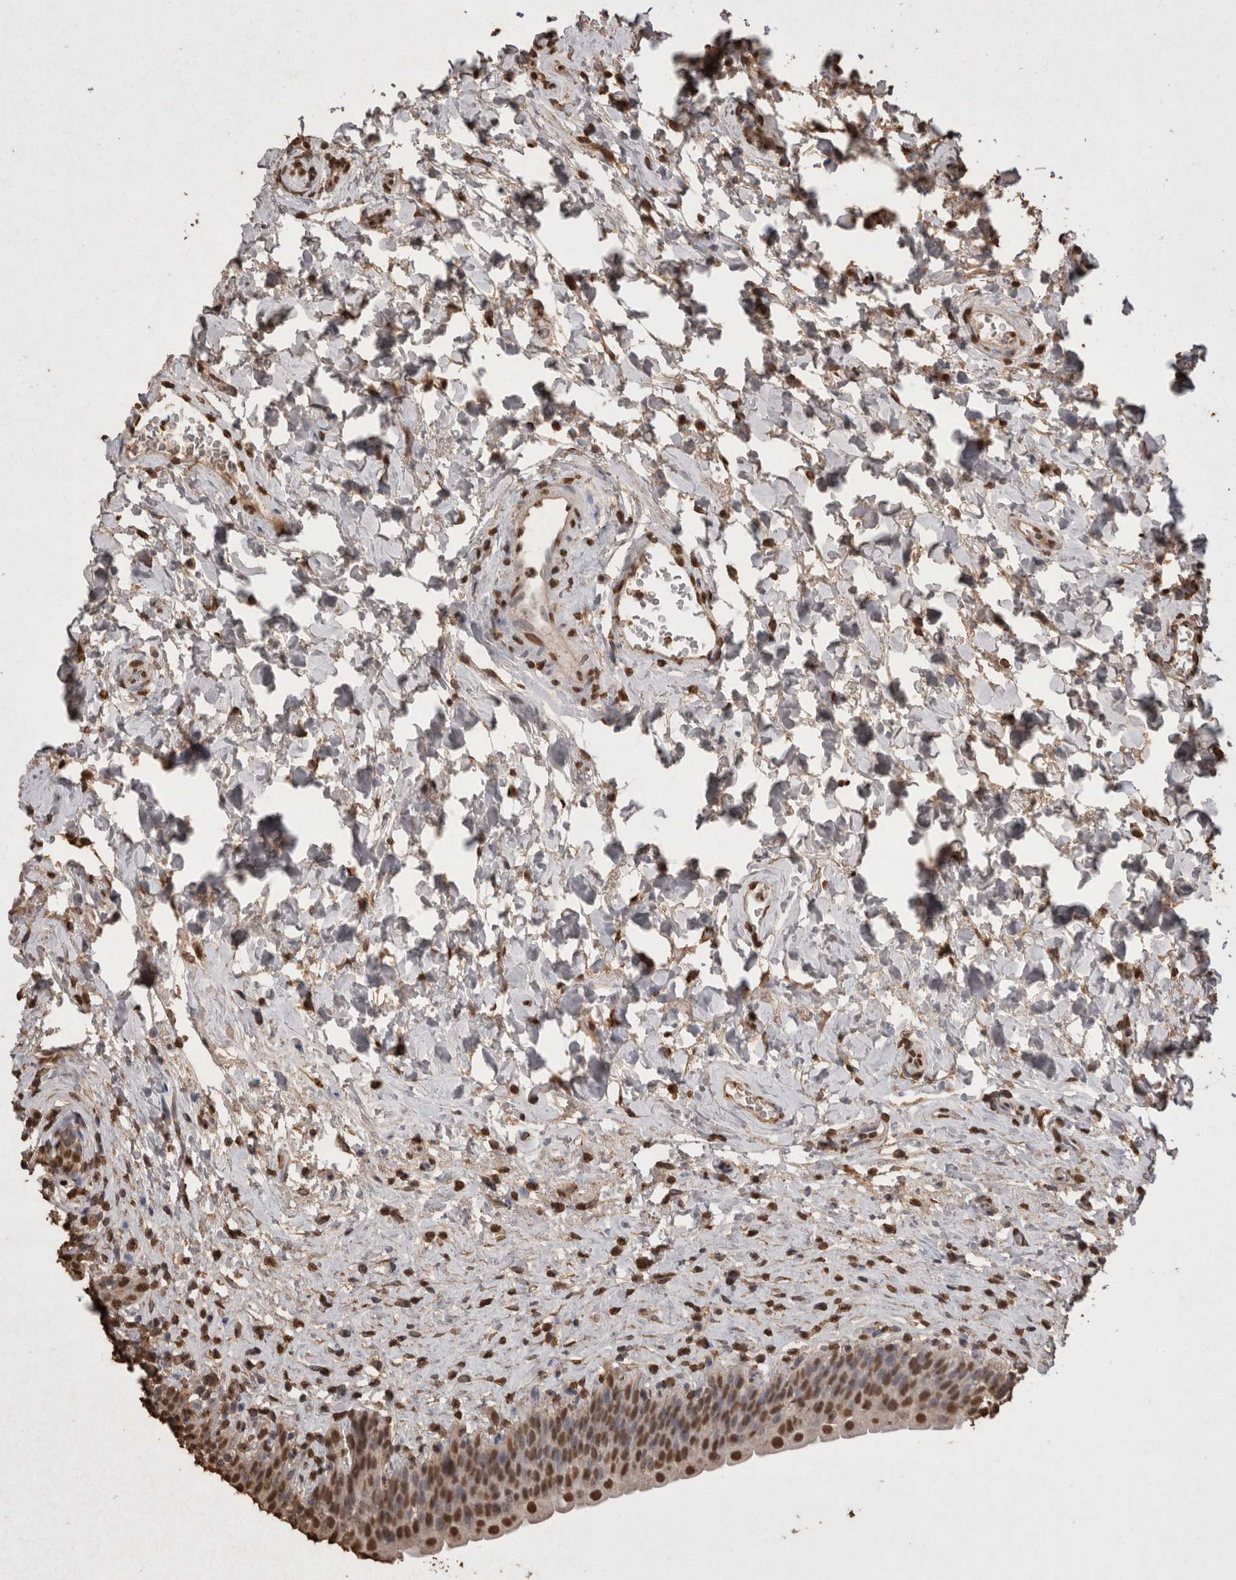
{"staining": {"intensity": "moderate", "quantity": "25%-75%", "location": "nuclear"}, "tissue": "urinary bladder", "cell_type": "Urothelial cells", "image_type": "normal", "snomed": [{"axis": "morphology", "description": "Normal tissue, NOS"}, {"axis": "topography", "description": "Urinary bladder"}], "caption": "Urinary bladder stained for a protein (brown) shows moderate nuclear positive expression in about 25%-75% of urothelial cells.", "gene": "POU5F1", "patient": {"sex": "male", "age": 83}}